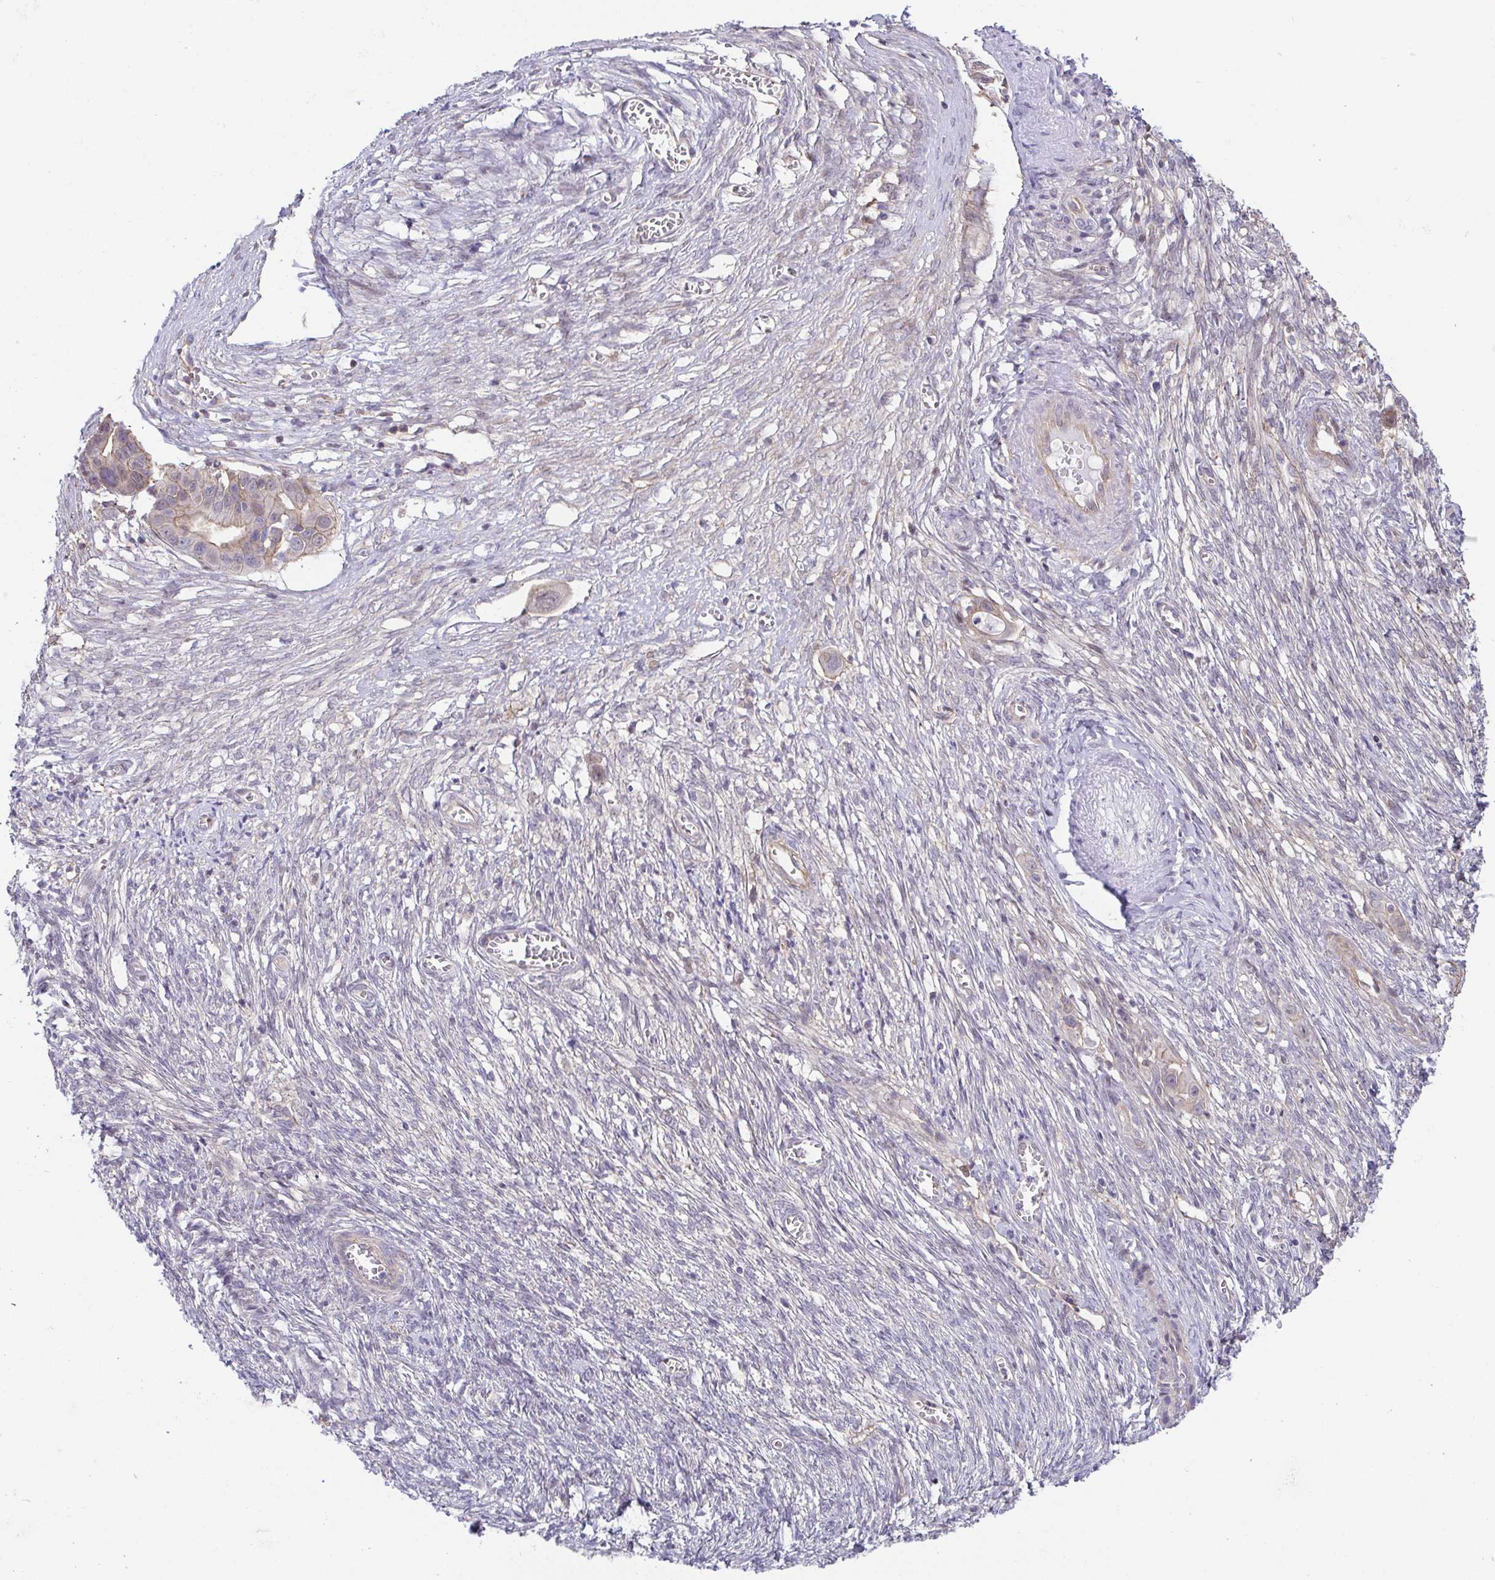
{"staining": {"intensity": "weak", "quantity": "<25%", "location": "cytoplasmic/membranous"}, "tissue": "ovarian cancer", "cell_type": "Tumor cells", "image_type": "cancer", "snomed": [{"axis": "morphology", "description": "Cystadenocarcinoma, mucinous, NOS"}, {"axis": "topography", "description": "Ovary"}], "caption": "DAB immunohistochemical staining of ovarian cancer demonstrates no significant positivity in tumor cells.", "gene": "PREPL", "patient": {"sex": "female", "age": 70}}